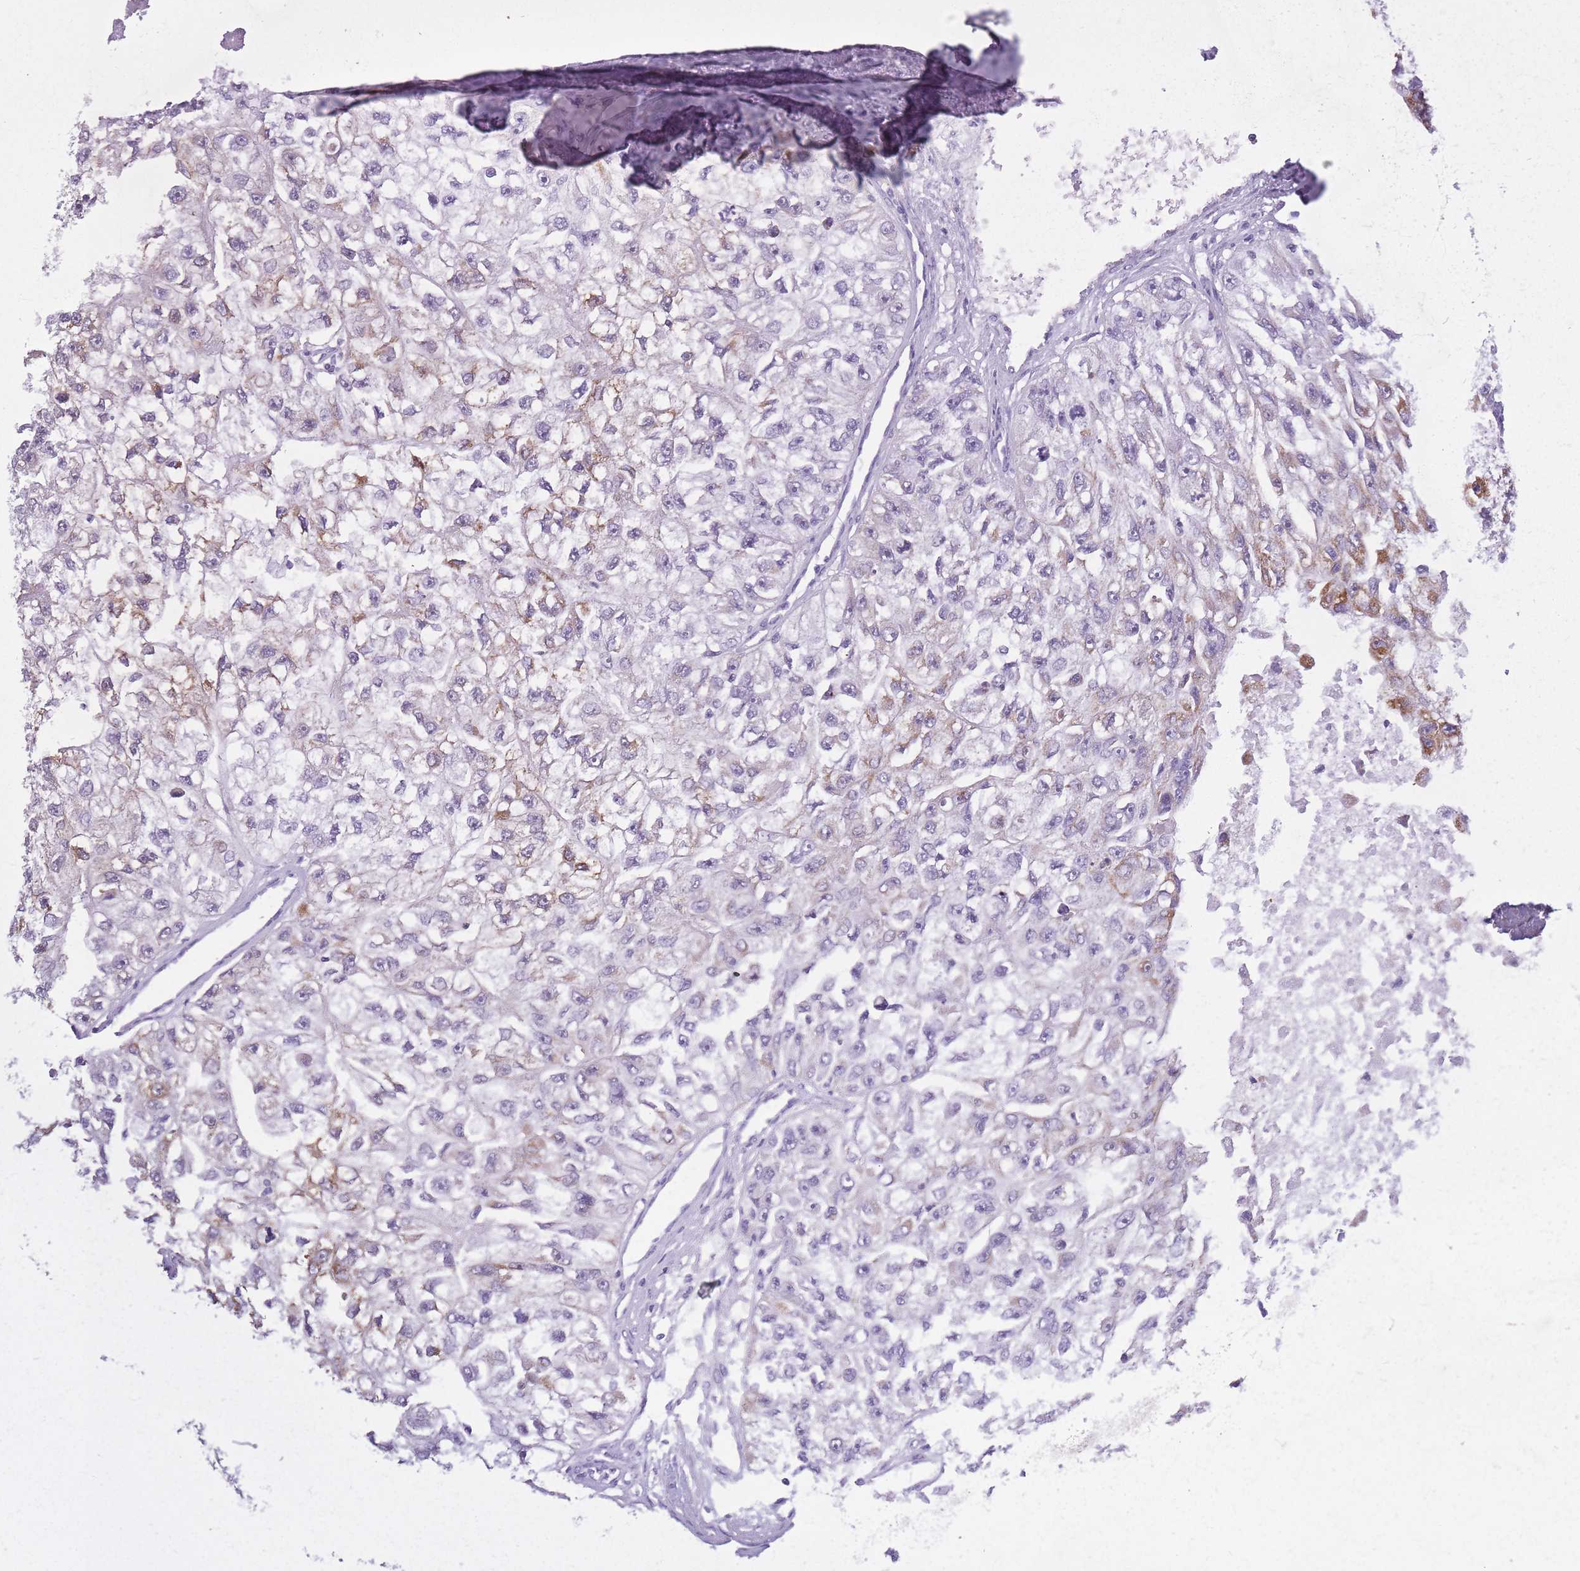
{"staining": {"intensity": "moderate", "quantity": "<25%", "location": "cytoplasmic/membranous"}, "tissue": "renal cancer", "cell_type": "Tumor cells", "image_type": "cancer", "snomed": [{"axis": "morphology", "description": "Adenocarcinoma, NOS"}, {"axis": "topography", "description": "Kidney"}], "caption": "Protein expression analysis of human adenocarcinoma (renal) reveals moderate cytoplasmic/membranous positivity in about <25% of tumor cells.", "gene": "ZBTB24", "patient": {"sex": "male", "age": 63}}